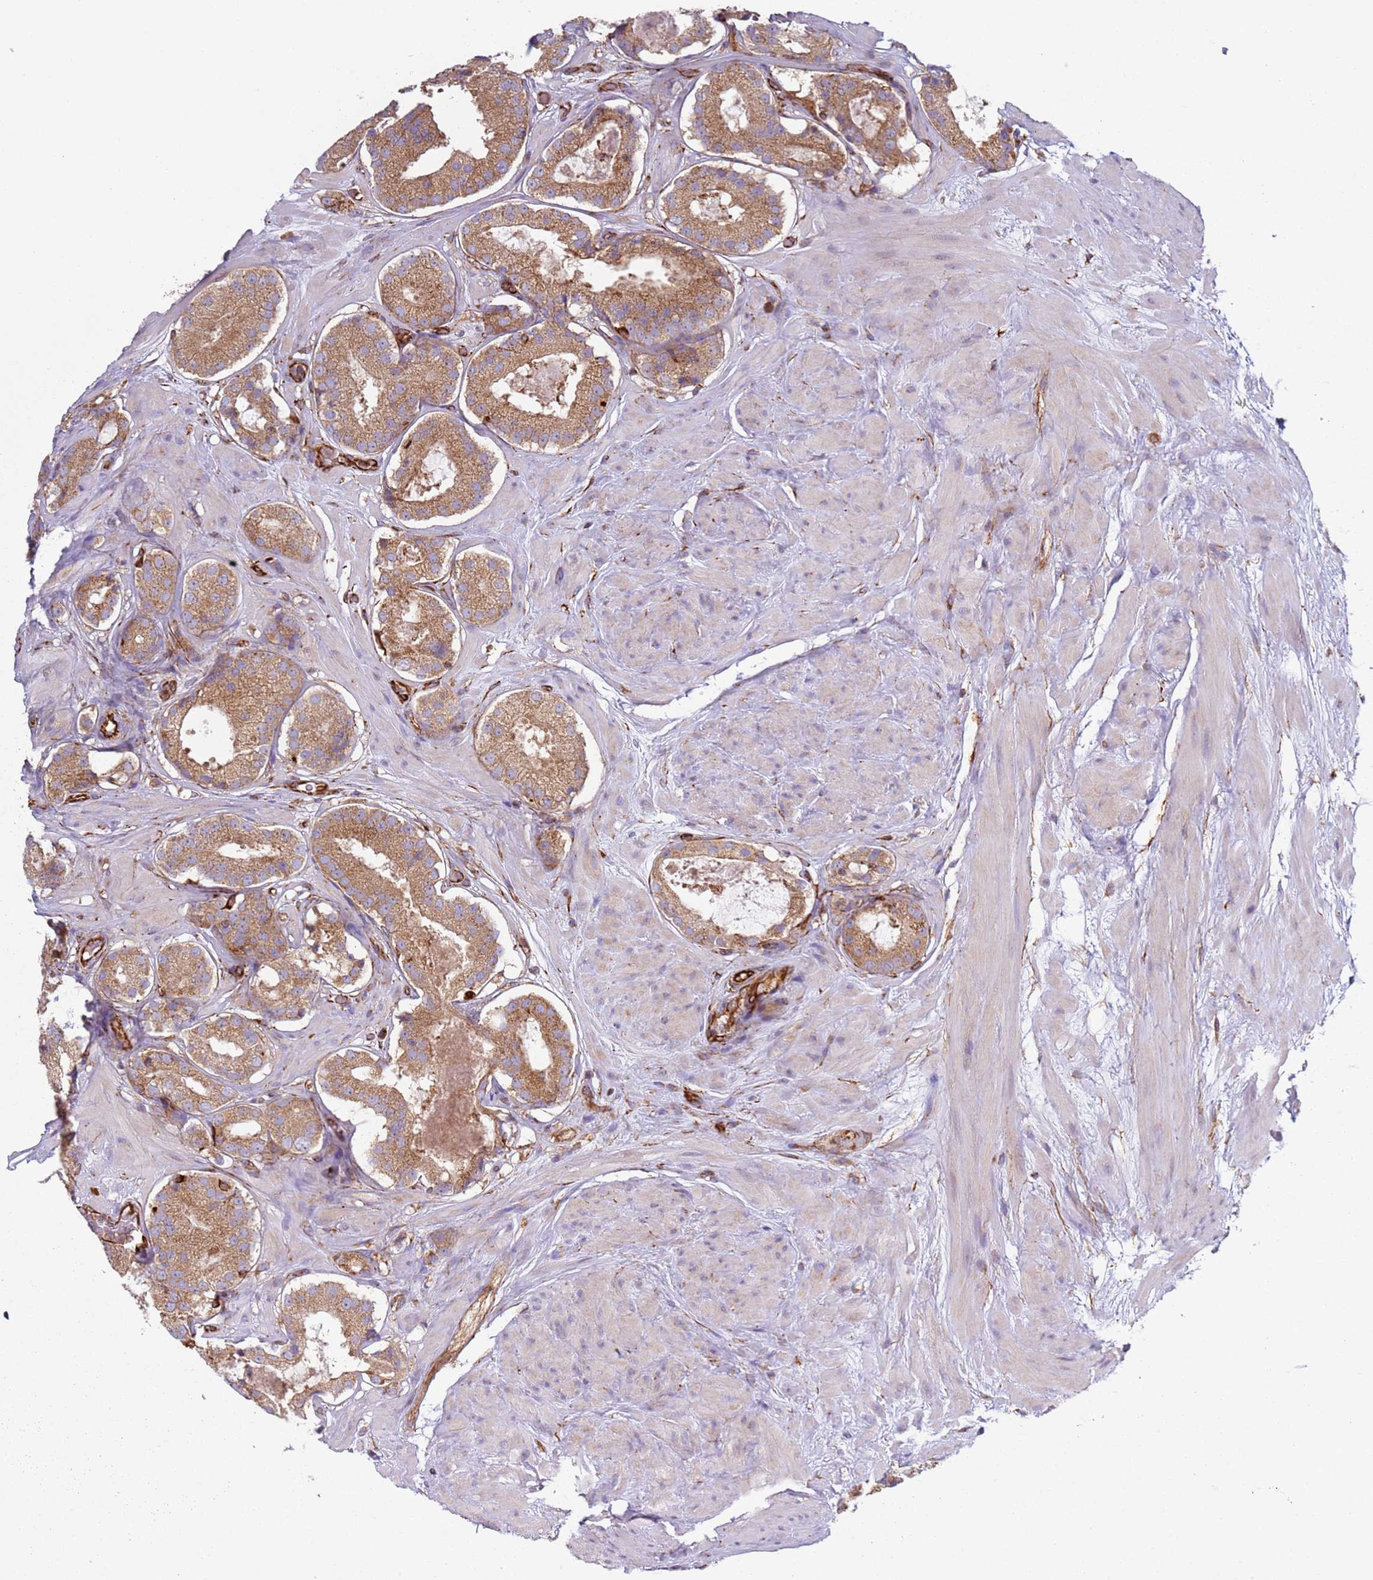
{"staining": {"intensity": "moderate", "quantity": ">75%", "location": "cytoplasmic/membranous"}, "tissue": "prostate cancer", "cell_type": "Tumor cells", "image_type": "cancer", "snomed": [{"axis": "morphology", "description": "Adenocarcinoma, High grade"}, {"axis": "topography", "description": "Prostate"}], "caption": "A photomicrograph showing moderate cytoplasmic/membranous staining in approximately >75% of tumor cells in prostate cancer, as visualized by brown immunohistochemical staining.", "gene": "SNAPIN", "patient": {"sex": "male", "age": 65}}